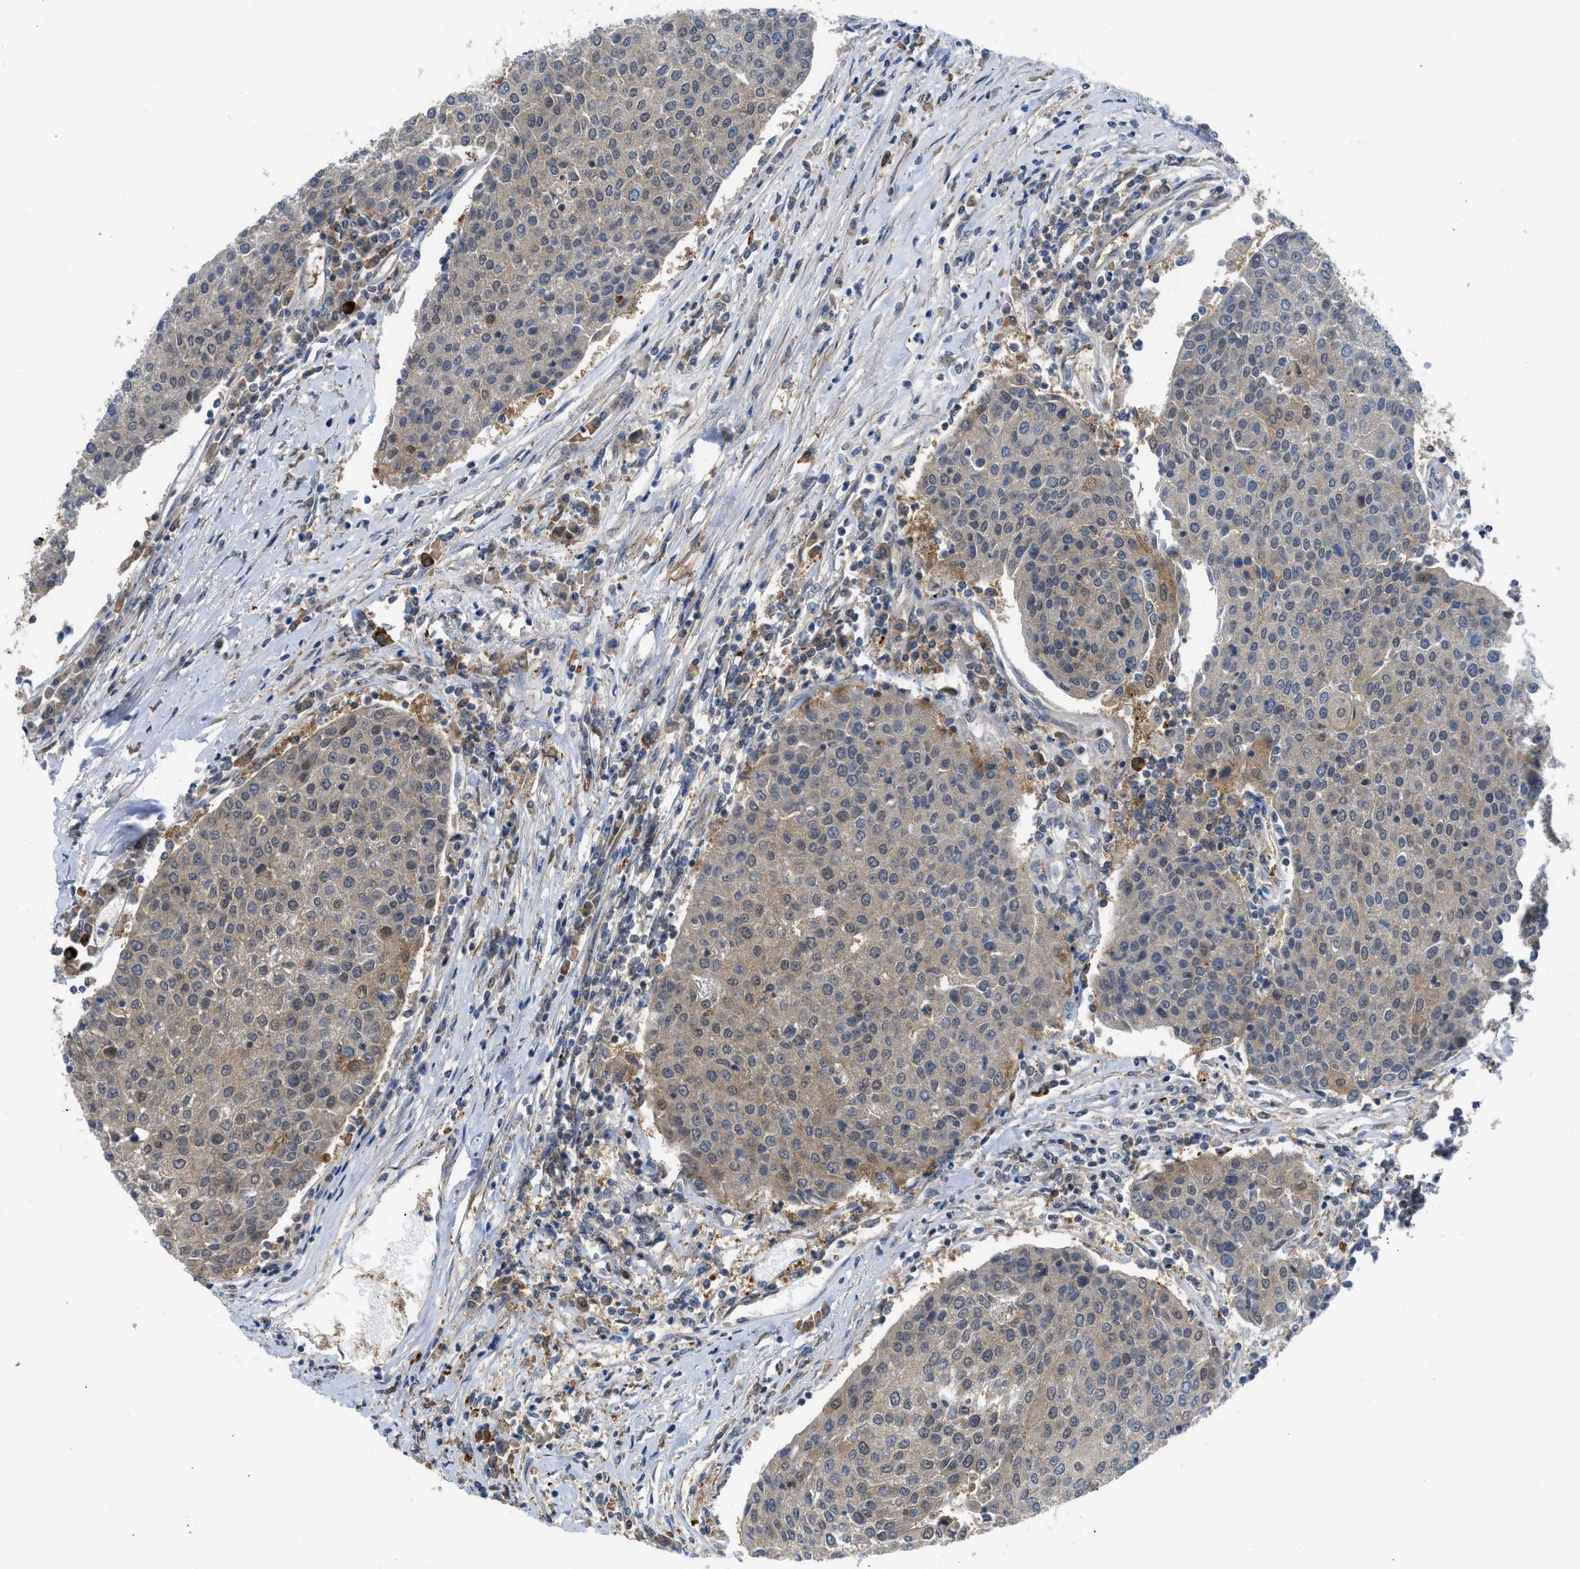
{"staining": {"intensity": "weak", "quantity": ">75%", "location": "cytoplasmic/membranous"}, "tissue": "urothelial cancer", "cell_type": "Tumor cells", "image_type": "cancer", "snomed": [{"axis": "morphology", "description": "Urothelial carcinoma, High grade"}, {"axis": "topography", "description": "Urinary bladder"}], "caption": "Immunohistochemistry (IHC) of human urothelial cancer displays low levels of weak cytoplasmic/membranous positivity in approximately >75% of tumor cells. The protein is stained brown, and the nuclei are stained in blue (DAB (3,3'-diaminobenzidine) IHC with brightfield microscopy, high magnification).", "gene": "SESN2", "patient": {"sex": "female", "age": 85}}